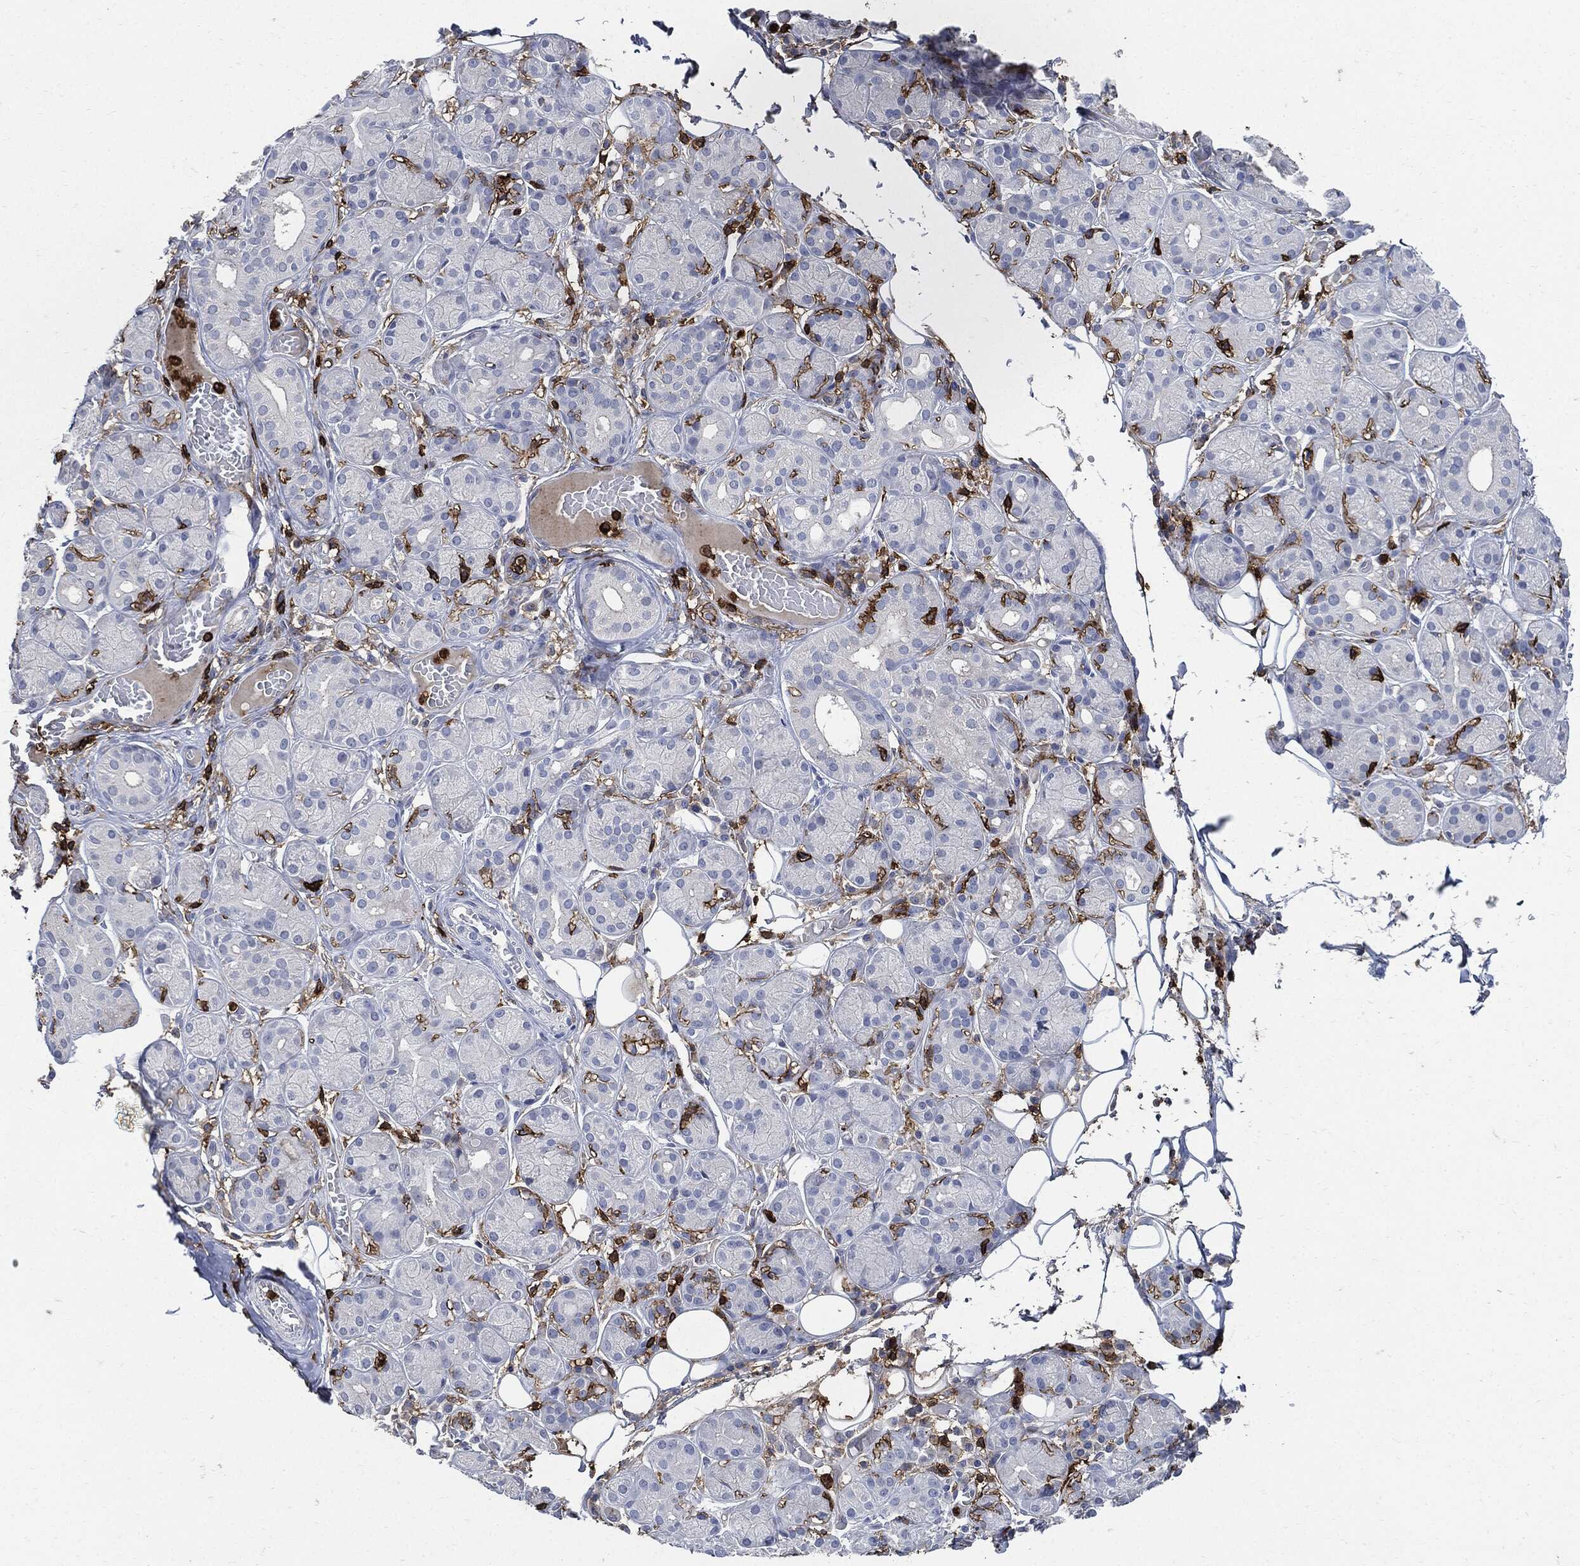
{"staining": {"intensity": "negative", "quantity": "none", "location": "none"}, "tissue": "salivary gland", "cell_type": "Glandular cells", "image_type": "normal", "snomed": [{"axis": "morphology", "description": "Normal tissue, NOS"}, {"axis": "topography", "description": "Salivary gland"}], "caption": "Salivary gland stained for a protein using IHC reveals no staining glandular cells.", "gene": "PTPRC", "patient": {"sex": "male", "age": 71}}